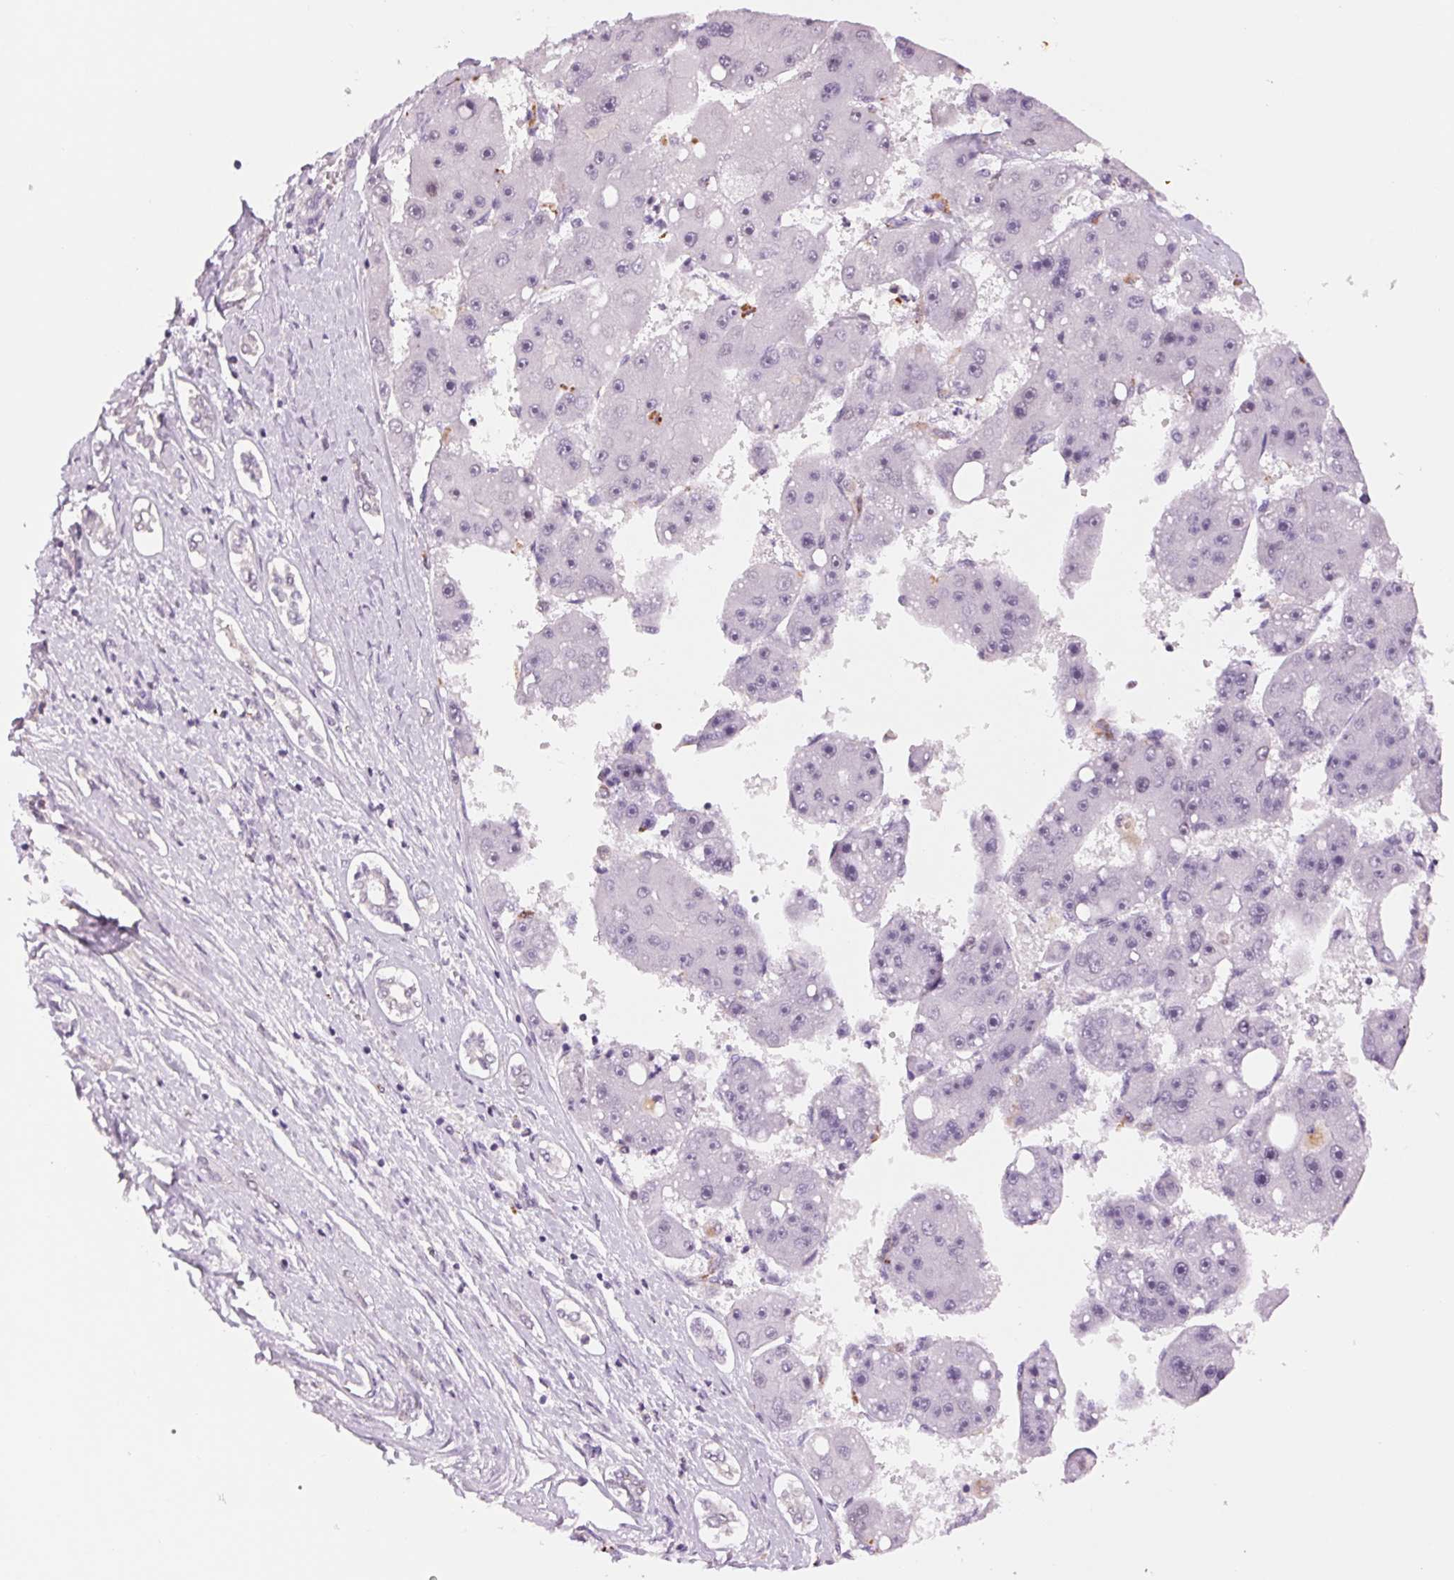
{"staining": {"intensity": "negative", "quantity": "none", "location": "none"}, "tissue": "liver cancer", "cell_type": "Tumor cells", "image_type": "cancer", "snomed": [{"axis": "morphology", "description": "Carcinoma, Hepatocellular, NOS"}, {"axis": "topography", "description": "Liver"}], "caption": "Protein analysis of liver cancer (hepatocellular carcinoma) shows no significant expression in tumor cells.", "gene": "MPO", "patient": {"sex": "female", "age": 61}}